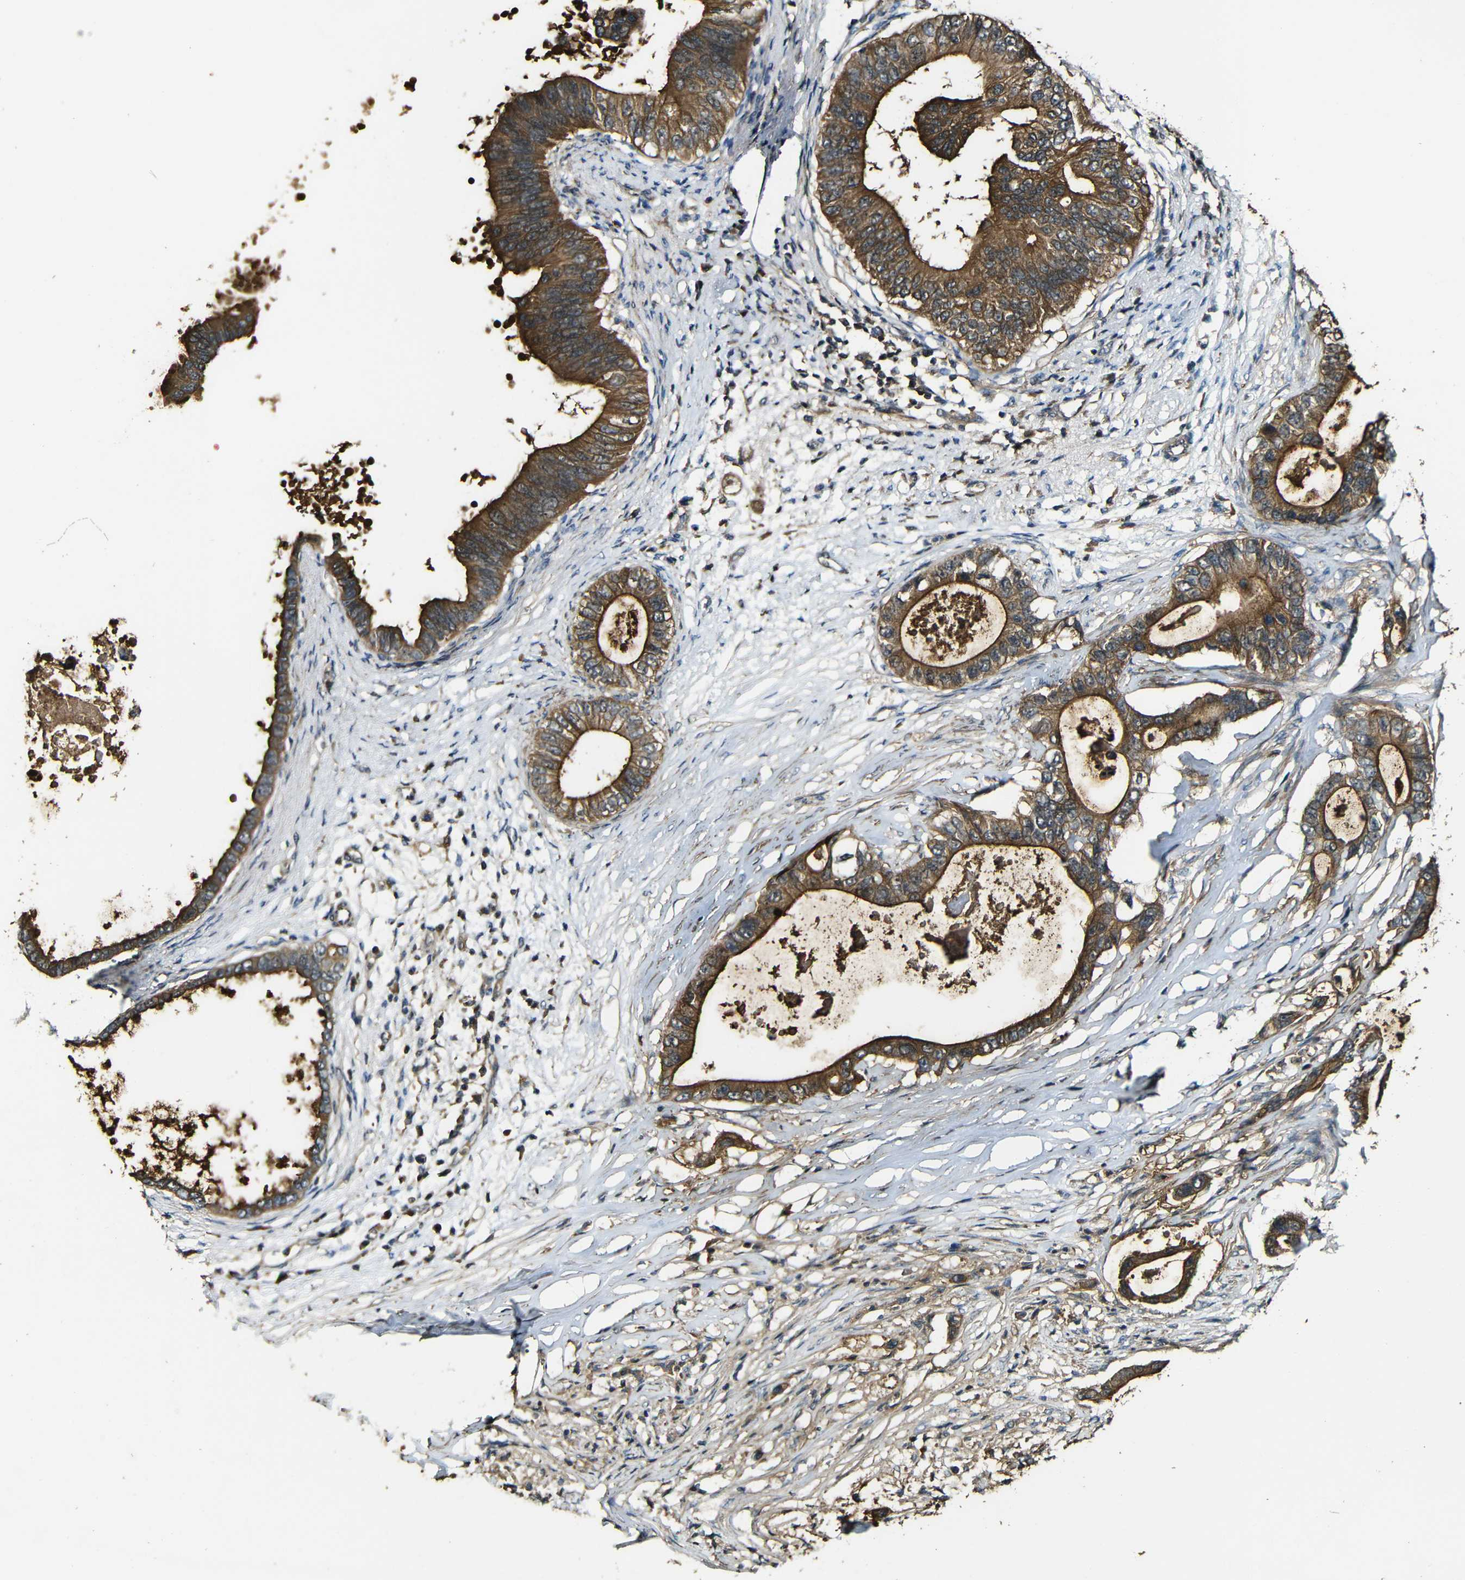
{"staining": {"intensity": "strong", "quantity": ">75%", "location": "cytoplasmic/membranous"}, "tissue": "pancreatic cancer", "cell_type": "Tumor cells", "image_type": "cancer", "snomed": [{"axis": "morphology", "description": "Adenocarcinoma, NOS"}, {"axis": "topography", "description": "Pancreas"}], "caption": "This photomicrograph reveals IHC staining of pancreatic cancer (adenocarcinoma), with high strong cytoplasmic/membranous expression in about >75% of tumor cells.", "gene": "CASP8", "patient": {"sex": "male", "age": 77}}